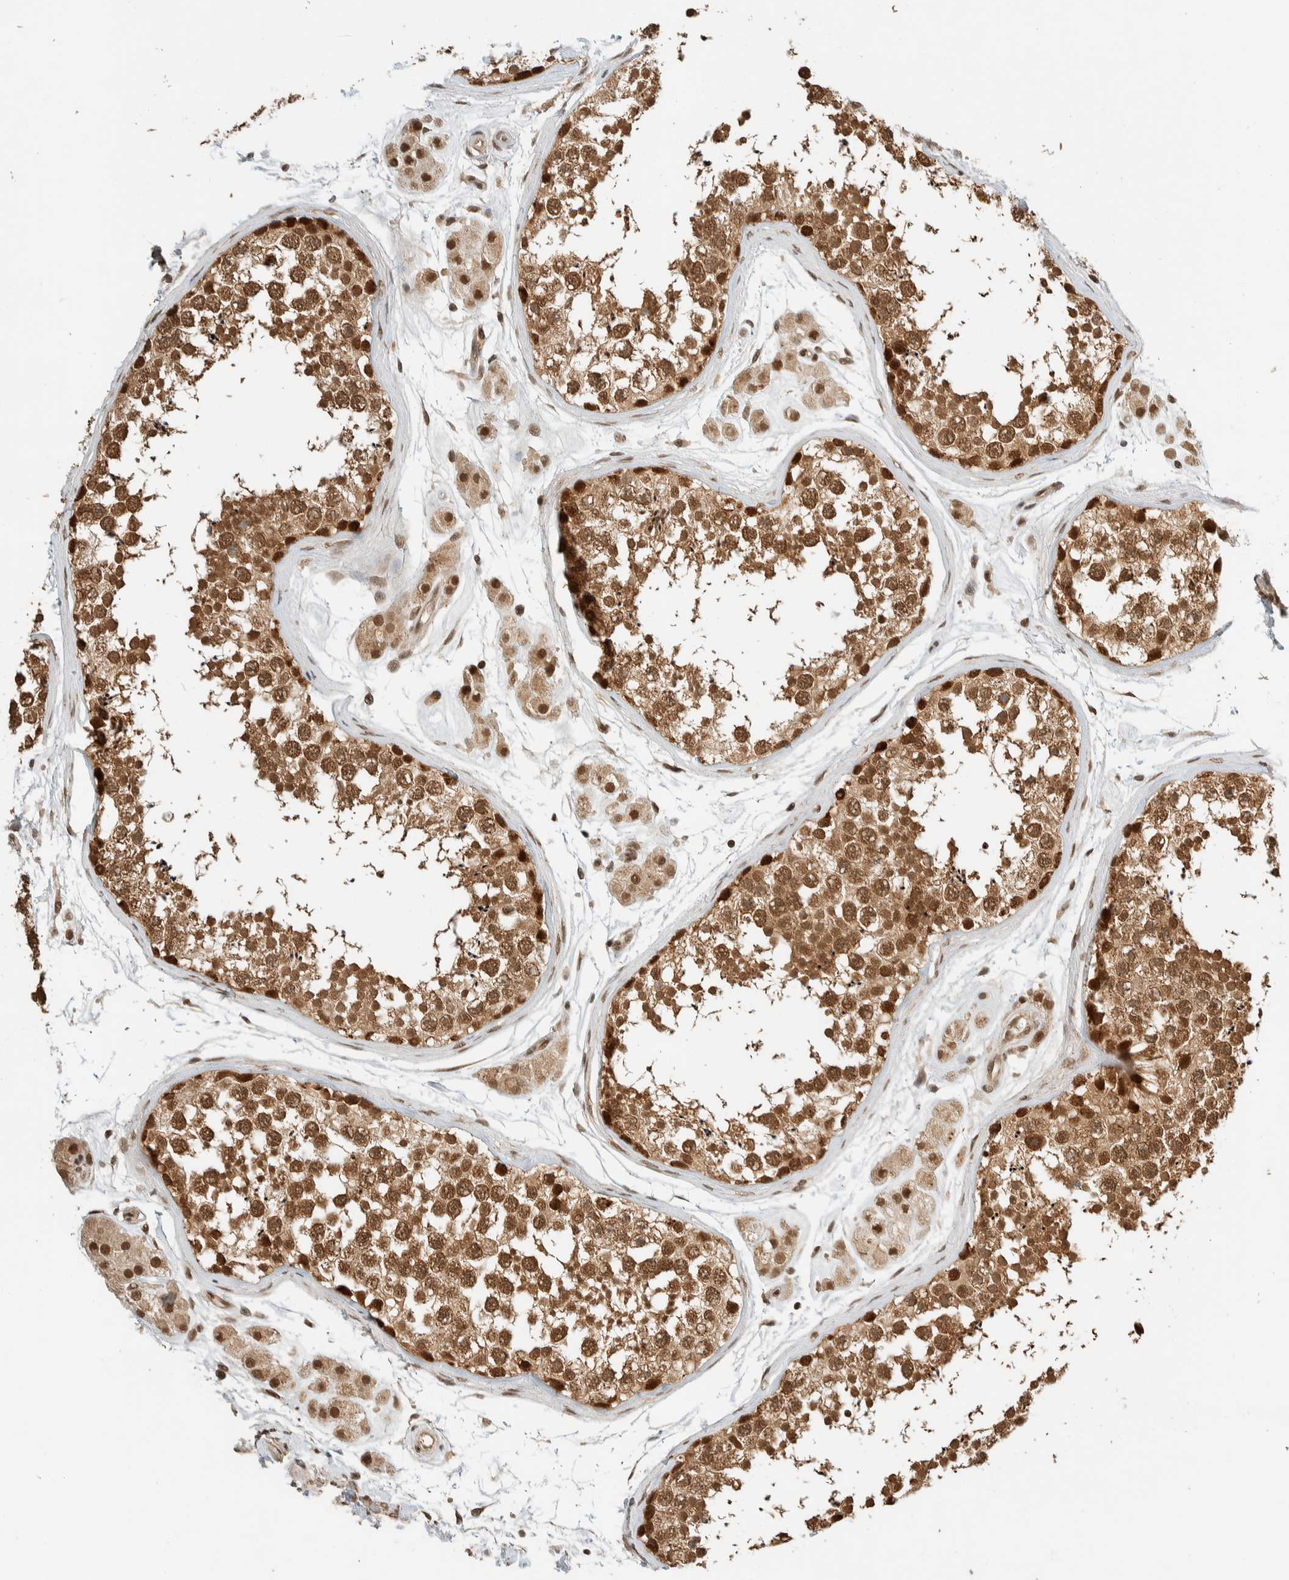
{"staining": {"intensity": "strong", "quantity": ">75%", "location": "cytoplasmic/membranous,nuclear"}, "tissue": "testis", "cell_type": "Cells in seminiferous ducts", "image_type": "normal", "snomed": [{"axis": "morphology", "description": "Normal tissue, NOS"}, {"axis": "topography", "description": "Testis"}], "caption": "Benign testis demonstrates strong cytoplasmic/membranous,nuclear positivity in approximately >75% of cells in seminiferous ducts, visualized by immunohistochemistry.", "gene": "ZBTB2", "patient": {"sex": "male", "age": 56}}